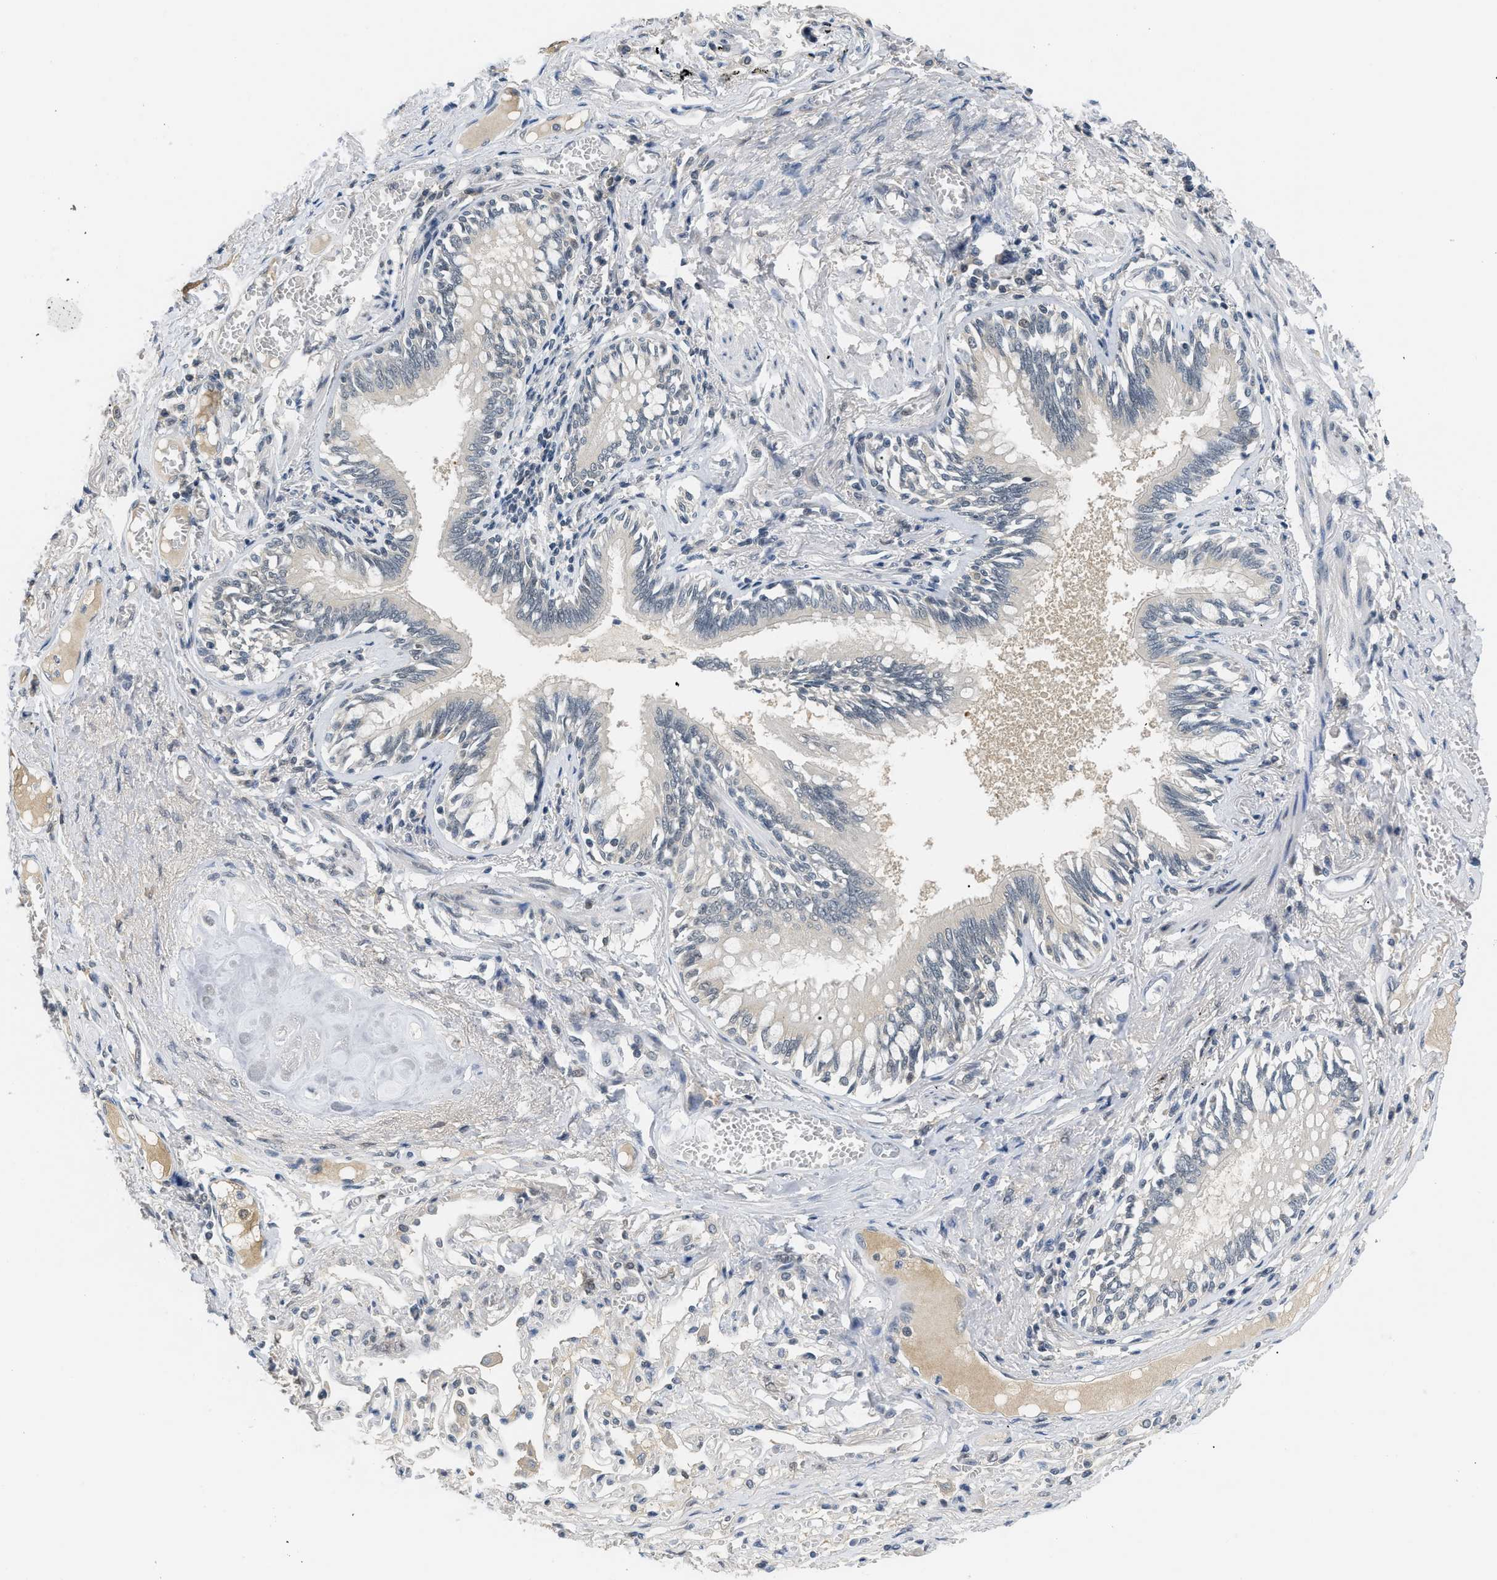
{"staining": {"intensity": "weak", "quantity": "25%-75%", "location": "nuclear"}, "tissue": "bronchus", "cell_type": "Respiratory epithelial cells", "image_type": "normal", "snomed": [{"axis": "morphology", "description": "Normal tissue, NOS"}, {"axis": "morphology", "description": "Inflammation, NOS"}, {"axis": "topography", "description": "Cartilage tissue"}, {"axis": "topography", "description": "Lung"}], "caption": "High-magnification brightfield microscopy of unremarkable bronchus stained with DAB (brown) and counterstained with hematoxylin (blue). respiratory epithelial cells exhibit weak nuclear expression is appreciated in about25%-75% of cells. The staining was performed using DAB (3,3'-diaminobenzidine) to visualize the protein expression in brown, while the nuclei were stained in blue with hematoxylin (Magnification: 20x).", "gene": "MZF1", "patient": {"sex": "male", "age": 71}}